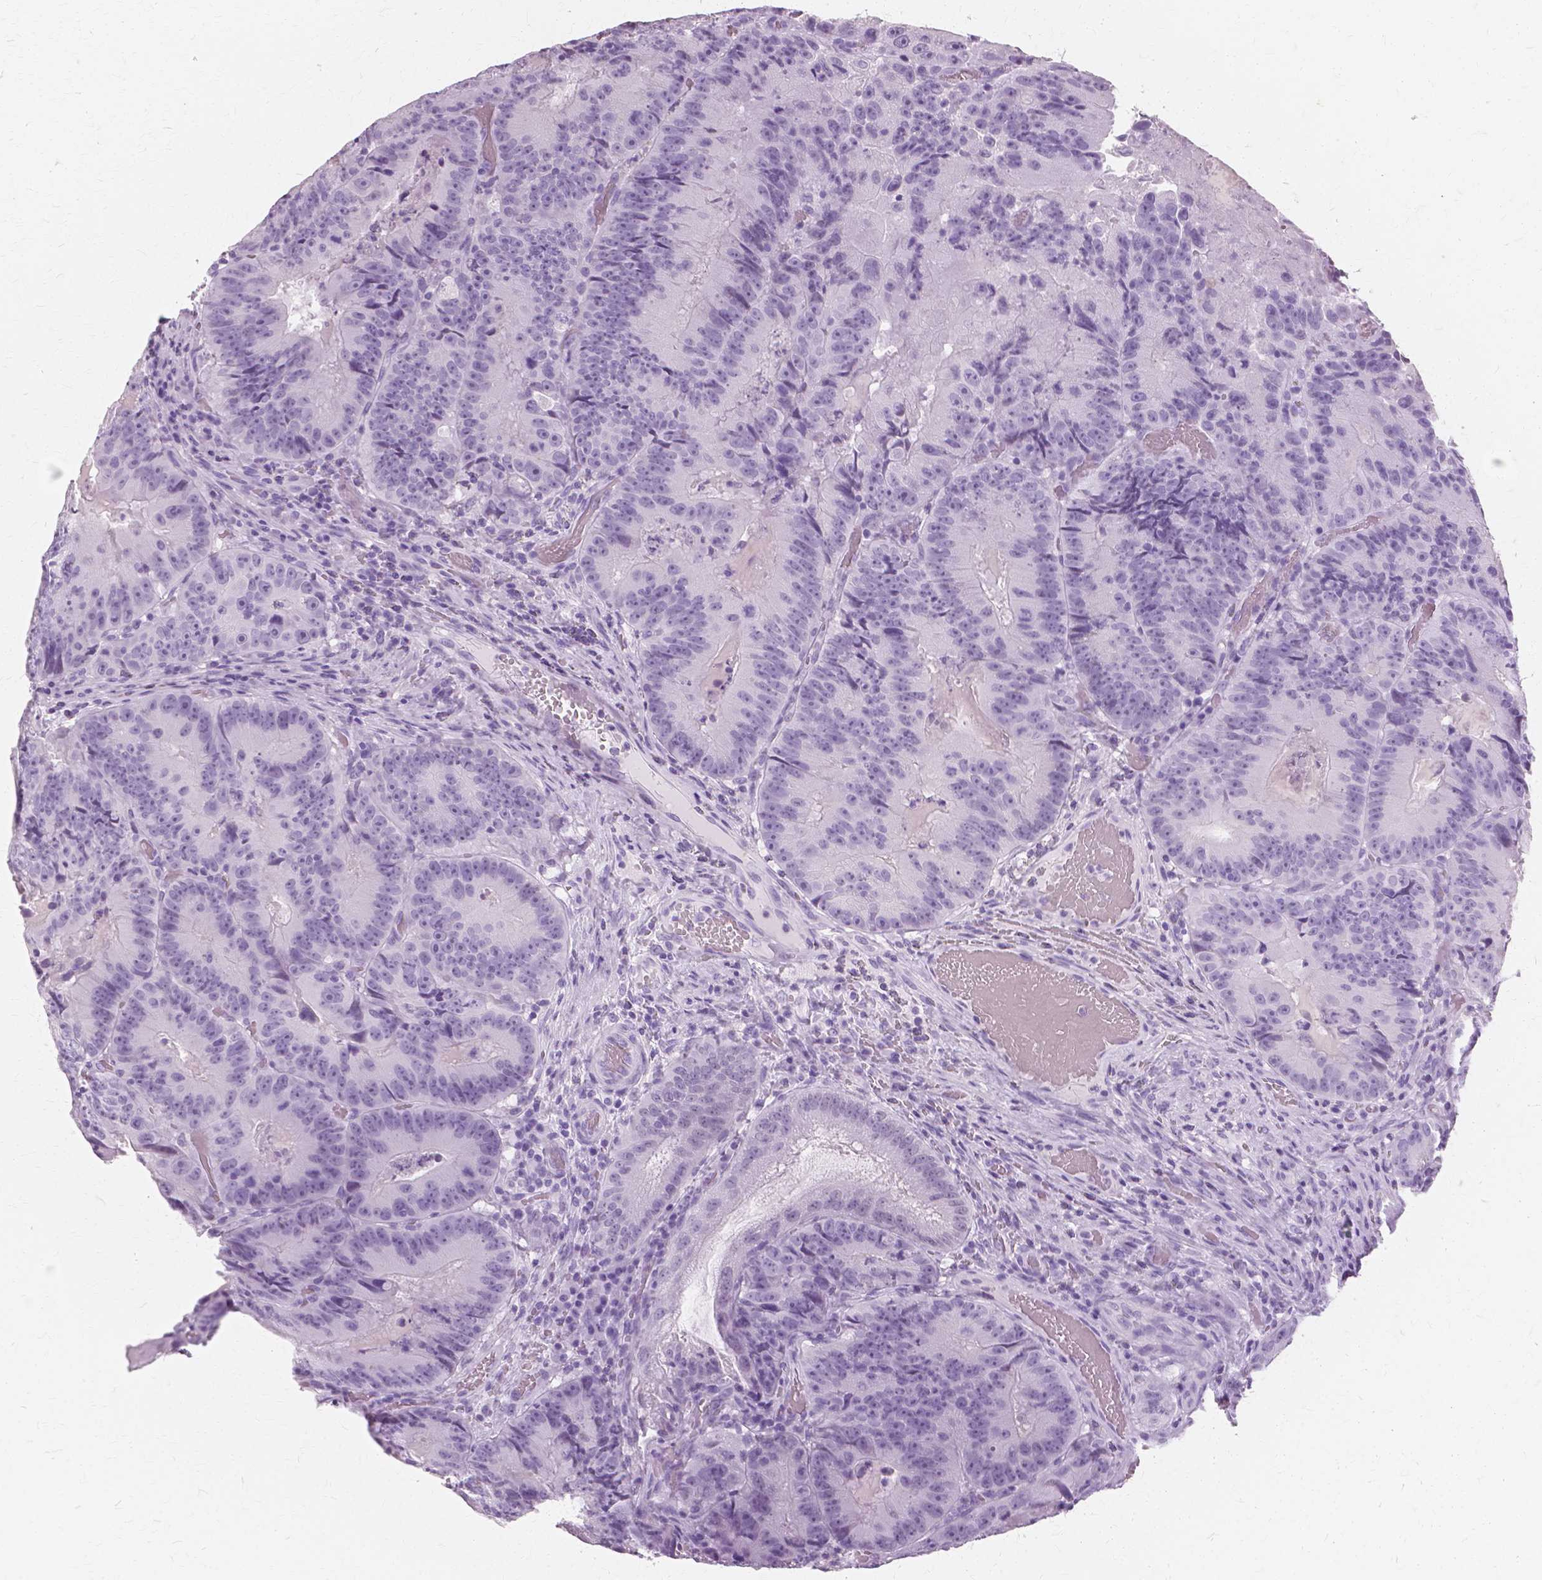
{"staining": {"intensity": "negative", "quantity": "none", "location": "none"}, "tissue": "colorectal cancer", "cell_type": "Tumor cells", "image_type": "cancer", "snomed": [{"axis": "morphology", "description": "Adenocarcinoma, NOS"}, {"axis": "topography", "description": "Colon"}], "caption": "An image of colorectal cancer stained for a protein exhibits no brown staining in tumor cells.", "gene": "SFTPD", "patient": {"sex": "female", "age": 86}}